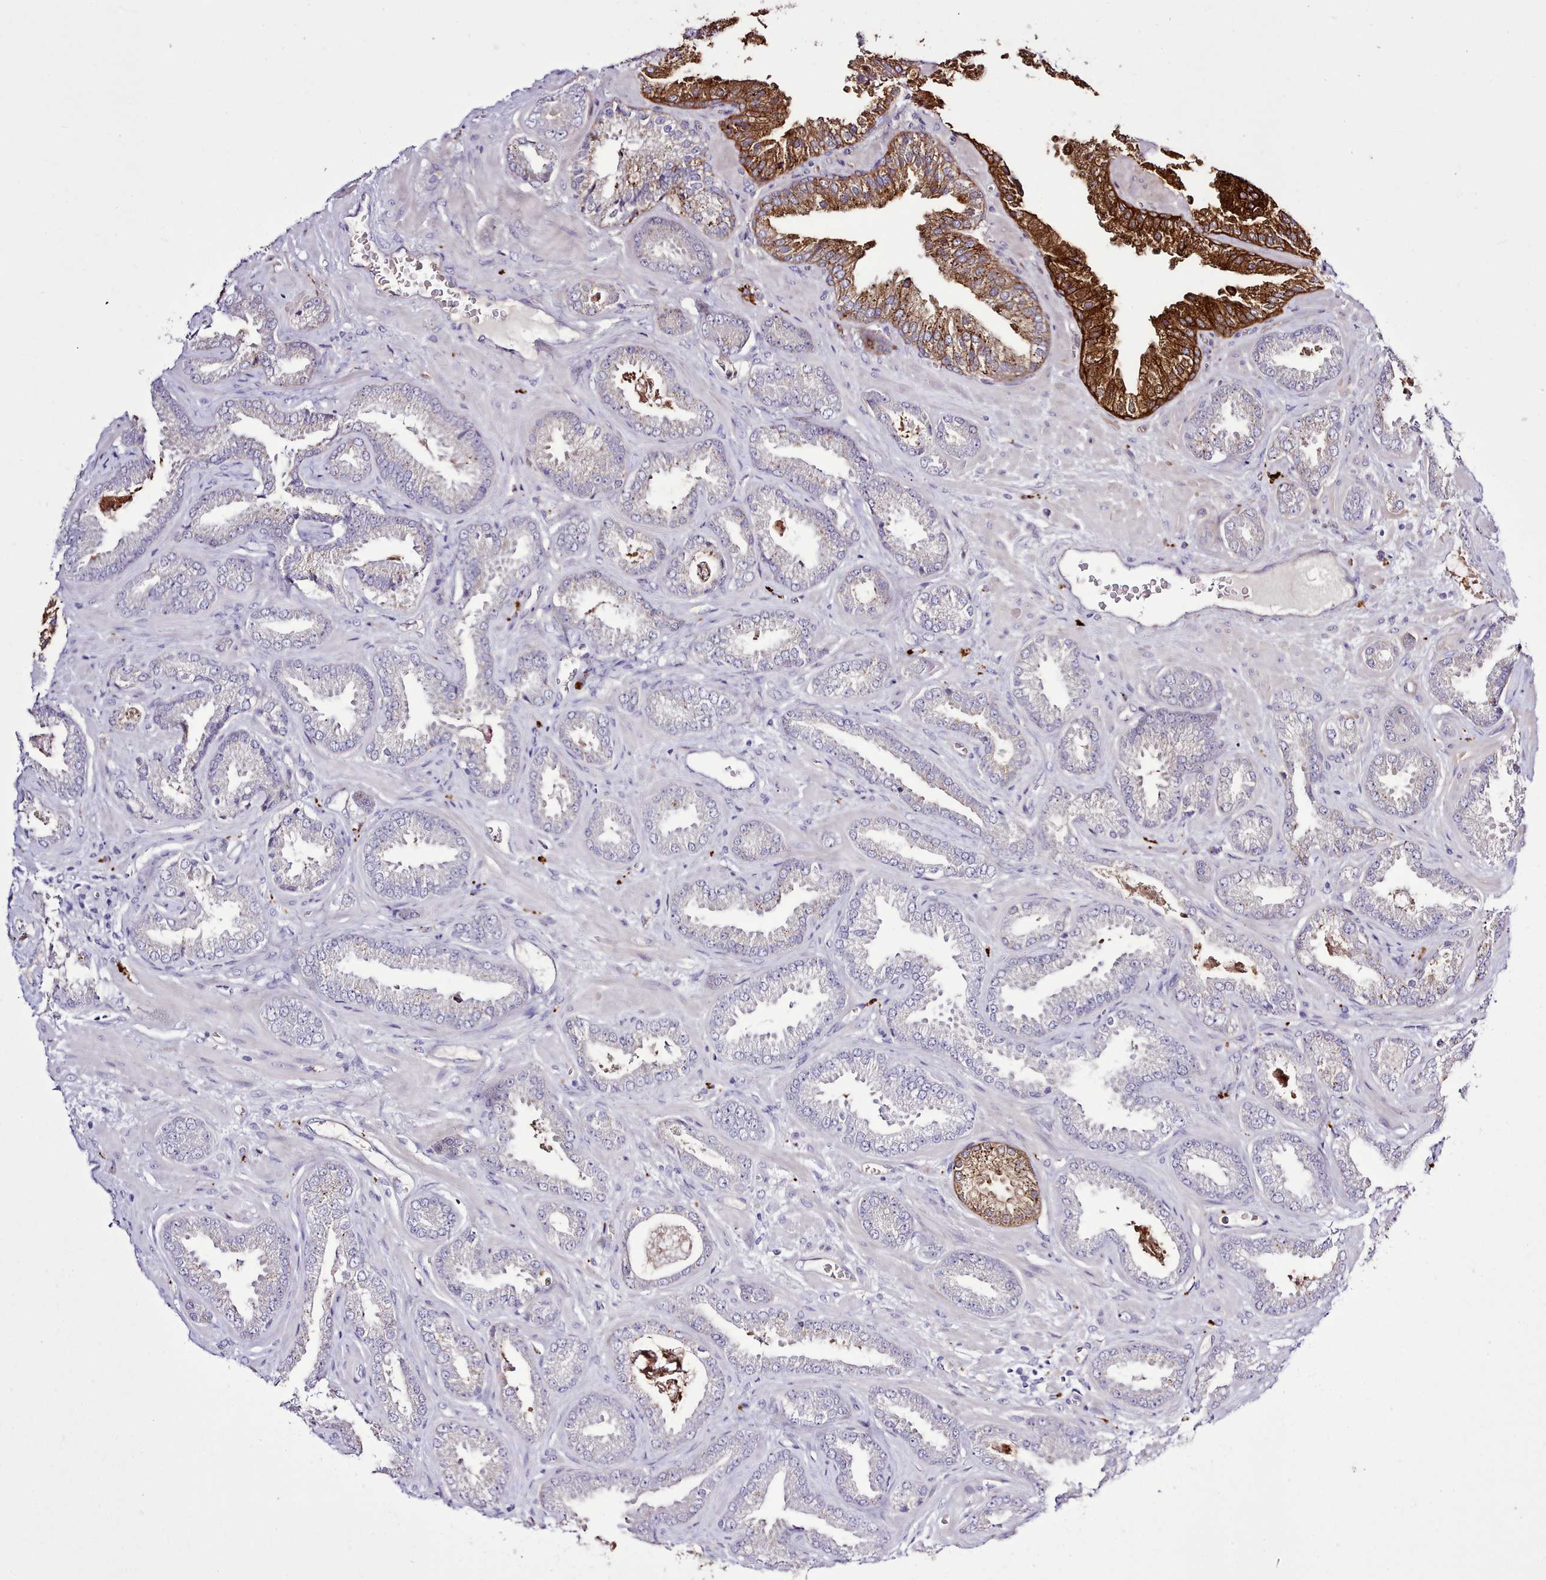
{"staining": {"intensity": "moderate", "quantity": "<25%", "location": "cytoplasmic/membranous"}, "tissue": "prostate cancer", "cell_type": "Tumor cells", "image_type": "cancer", "snomed": [{"axis": "morphology", "description": "Adenocarcinoma, Low grade"}, {"axis": "topography", "description": "Prostate"}], "caption": "Moderate cytoplasmic/membranous positivity for a protein is appreciated in approximately <25% of tumor cells of low-grade adenocarcinoma (prostate) using IHC.", "gene": "SRD5A1", "patient": {"sex": "male", "age": 62}}